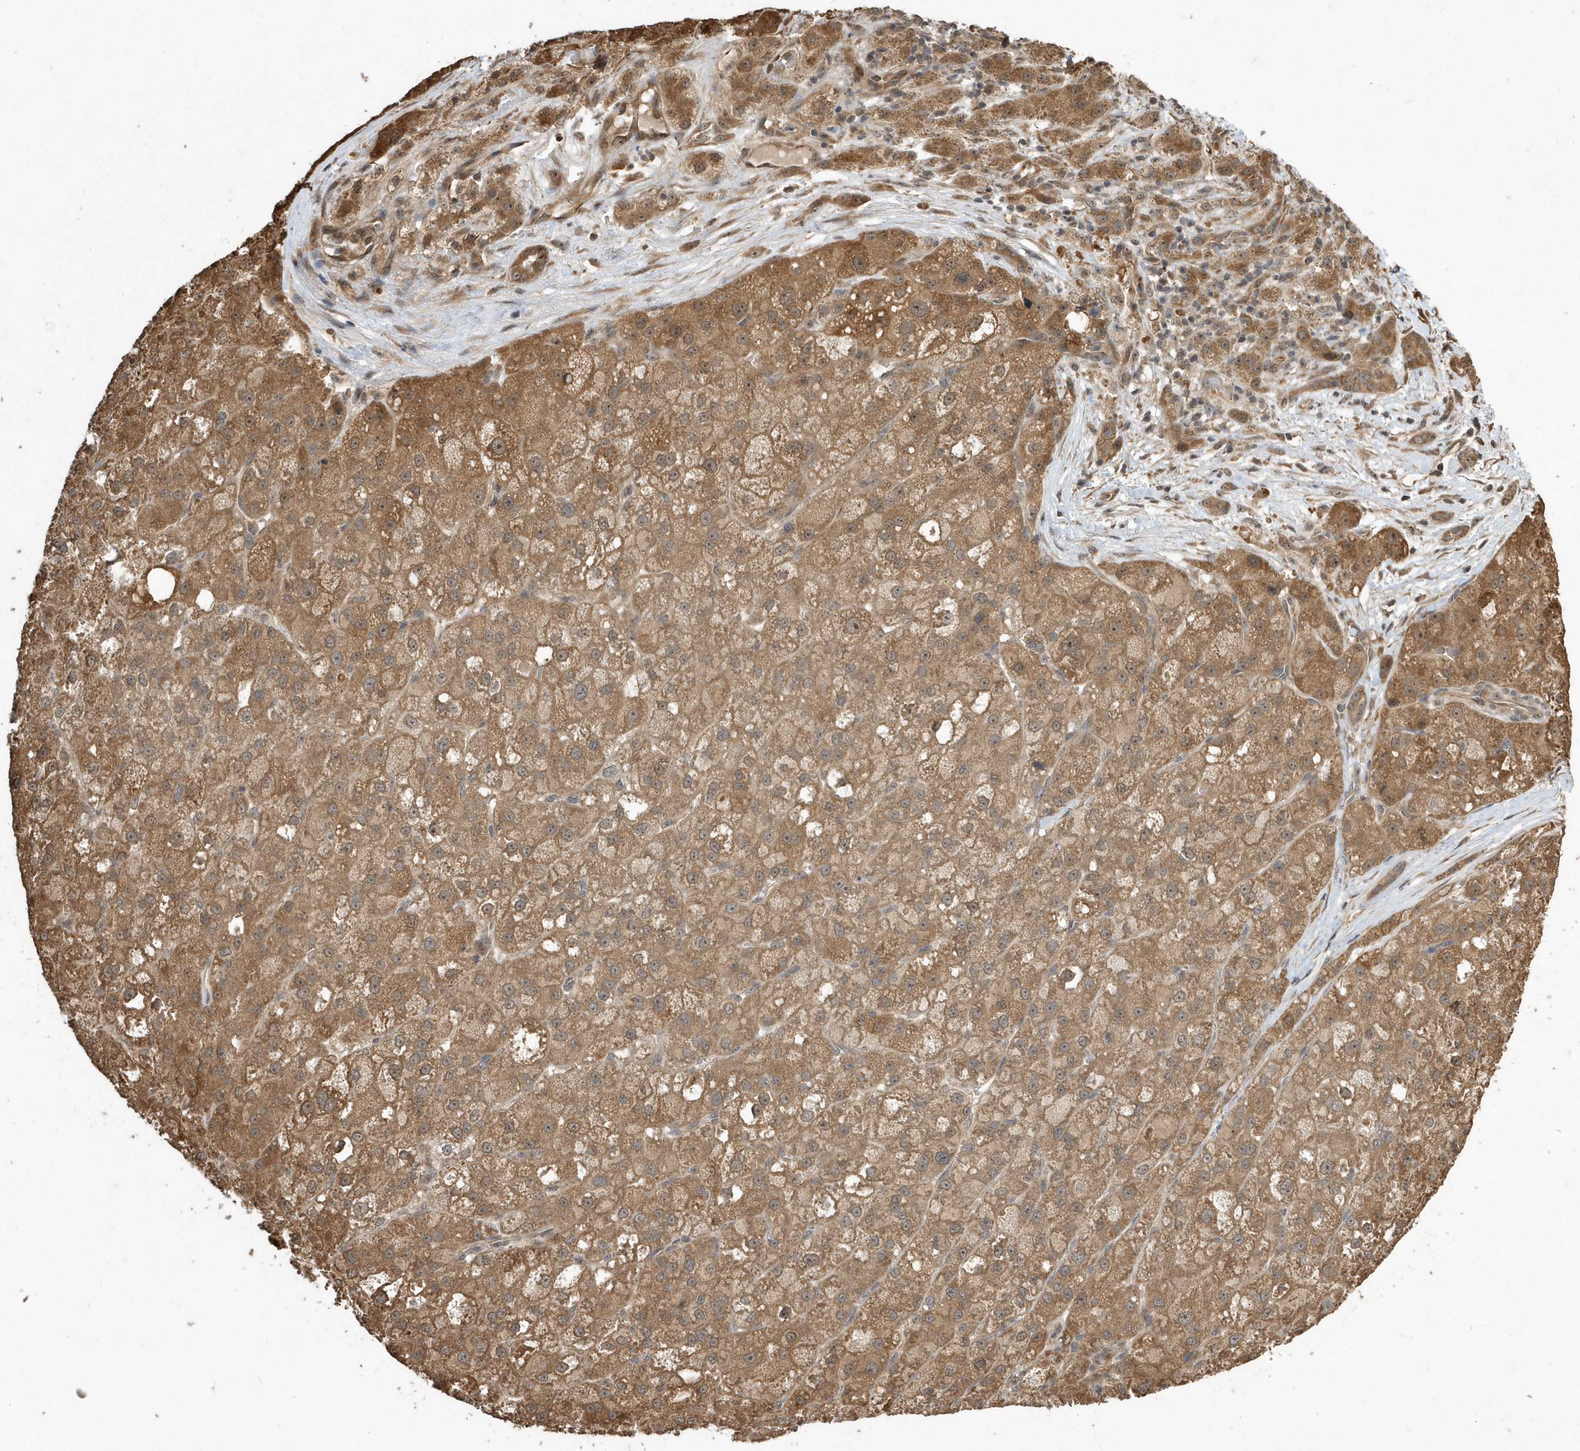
{"staining": {"intensity": "moderate", "quantity": ">75%", "location": "cytoplasmic/membranous"}, "tissue": "liver cancer", "cell_type": "Tumor cells", "image_type": "cancer", "snomed": [{"axis": "morphology", "description": "Carcinoma, Hepatocellular, NOS"}, {"axis": "topography", "description": "Liver"}], "caption": "Hepatocellular carcinoma (liver) stained with IHC displays moderate cytoplasmic/membranous expression in about >75% of tumor cells.", "gene": "WASHC5", "patient": {"sex": "male", "age": 57}}